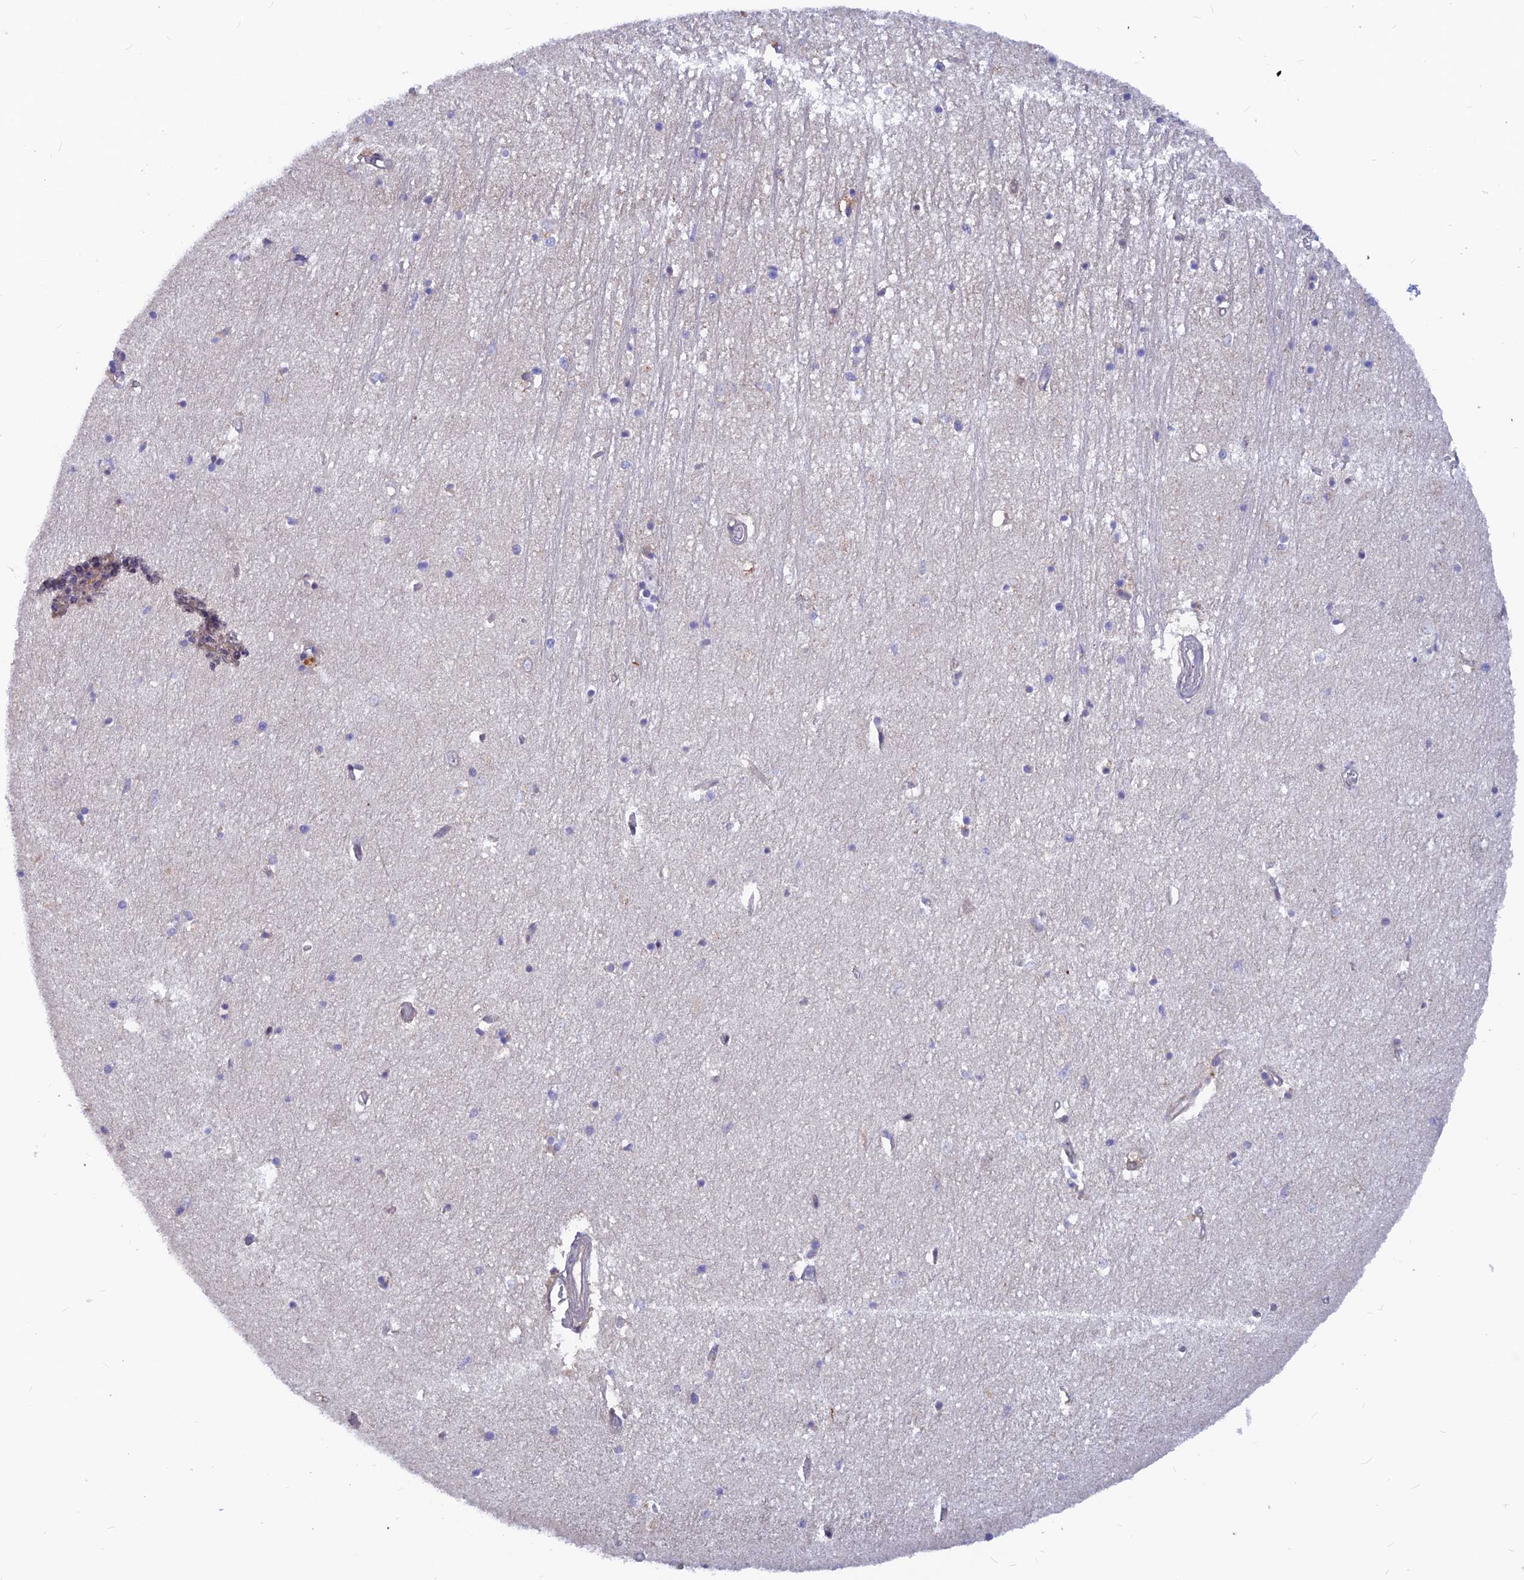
{"staining": {"intensity": "negative", "quantity": "none", "location": "none"}, "tissue": "hippocampus", "cell_type": "Glial cells", "image_type": "normal", "snomed": [{"axis": "morphology", "description": "Normal tissue, NOS"}, {"axis": "topography", "description": "Hippocampus"}], "caption": "IHC of normal human hippocampus exhibits no expression in glial cells.", "gene": "DNAJC16", "patient": {"sex": "female", "age": 64}}